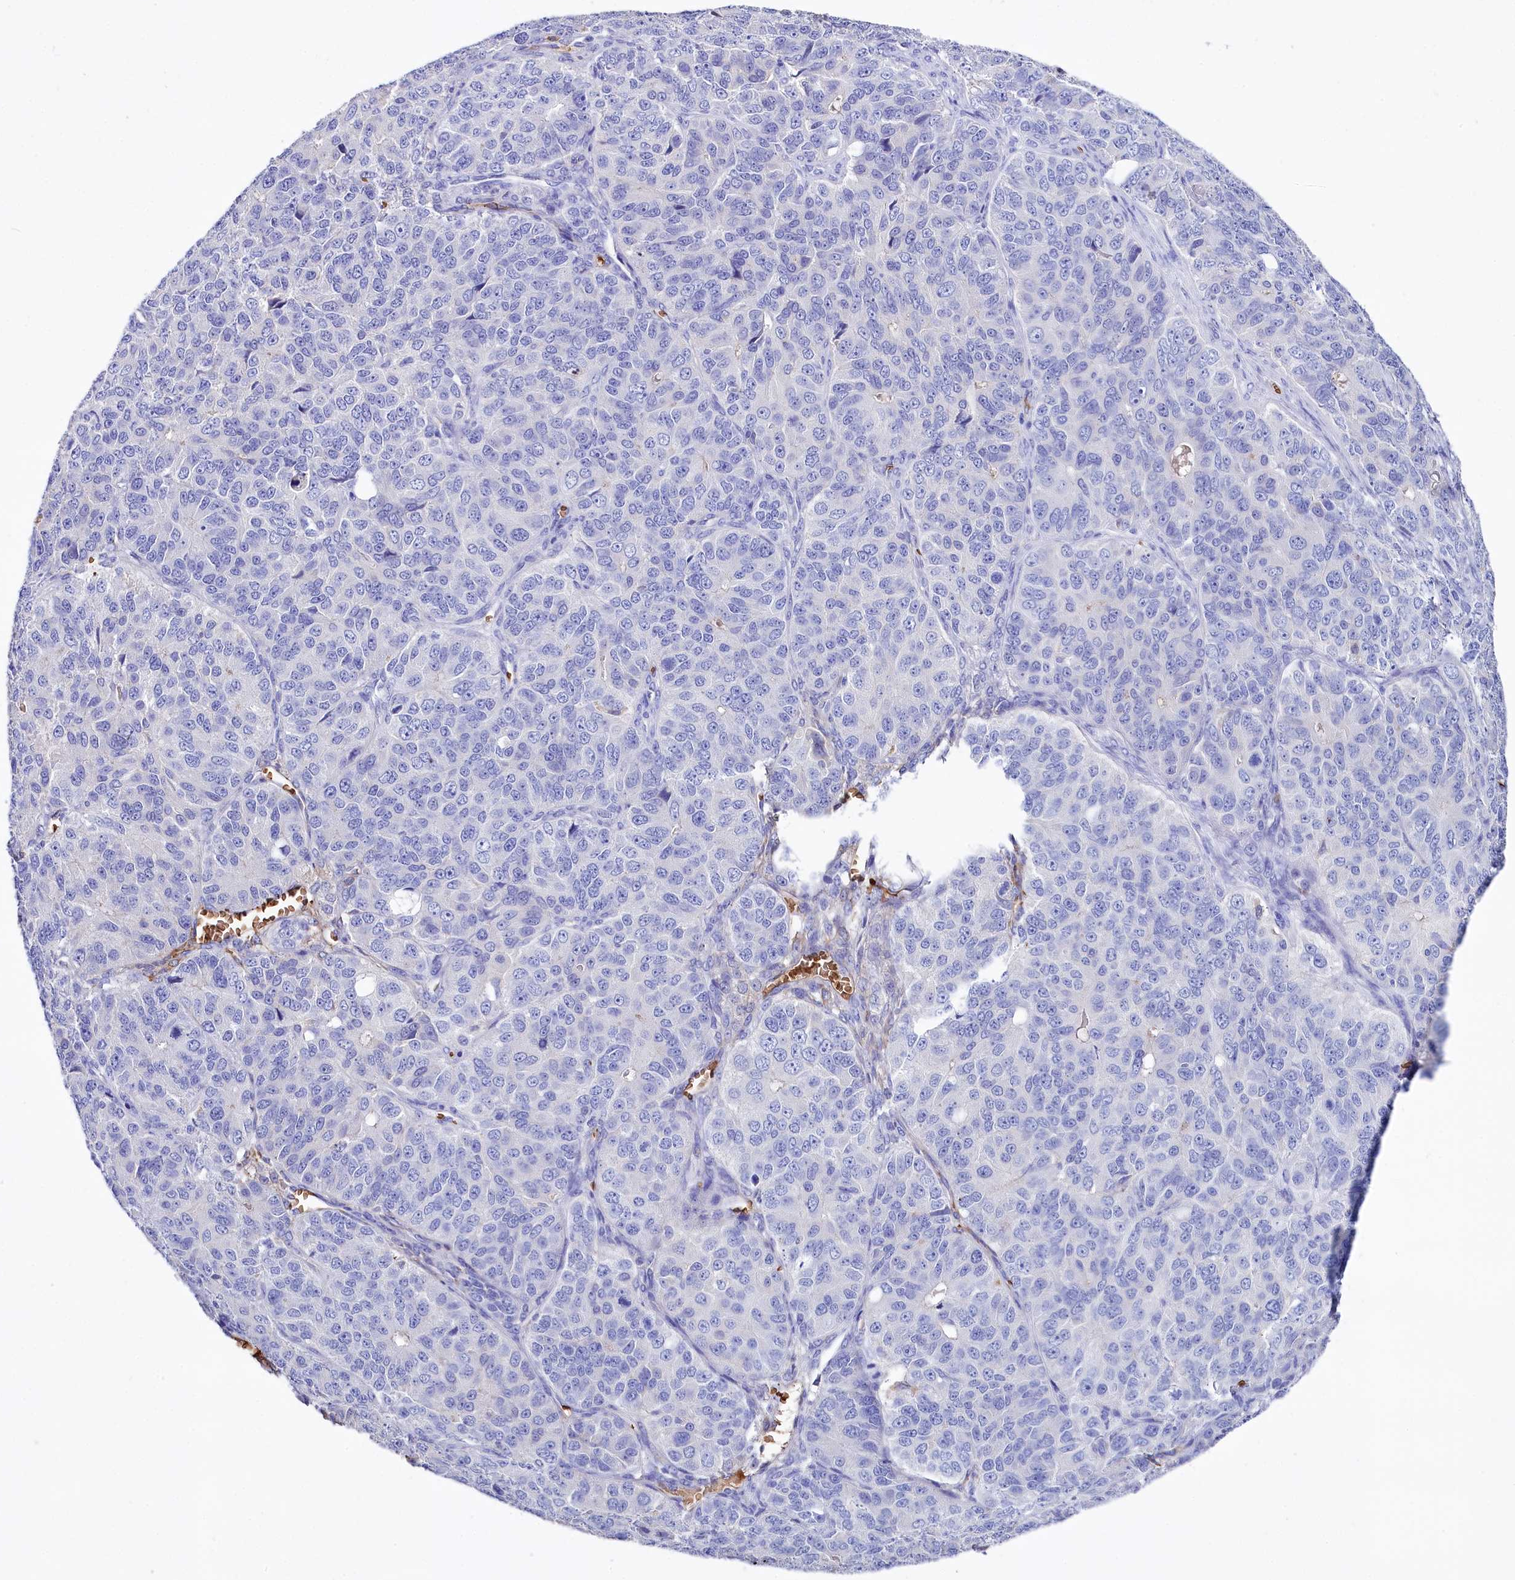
{"staining": {"intensity": "negative", "quantity": "none", "location": "none"}, "tissue": "ovarian cancer", "cell_type": "Tumor cells", "image_type": "cancer", "snomed": [{"axis": "morphology", "description": "Carcinoma, endometroid"}, {"axis": "topography", "description": "Ovary"}], "caption": "Immunohistochemistry (IHC) image of ovarian endometroid carcinoma stained for a protein (brown), which demonstrates no positivity in tumor cells. The staining was performed using DAB to visualize the protein expression in brown, while the nuclei were stained in blue with hematoxylin (Magnification: 20x).", "gene": "RPUSD3", "patient": {"sex": "female", "age": 51}}